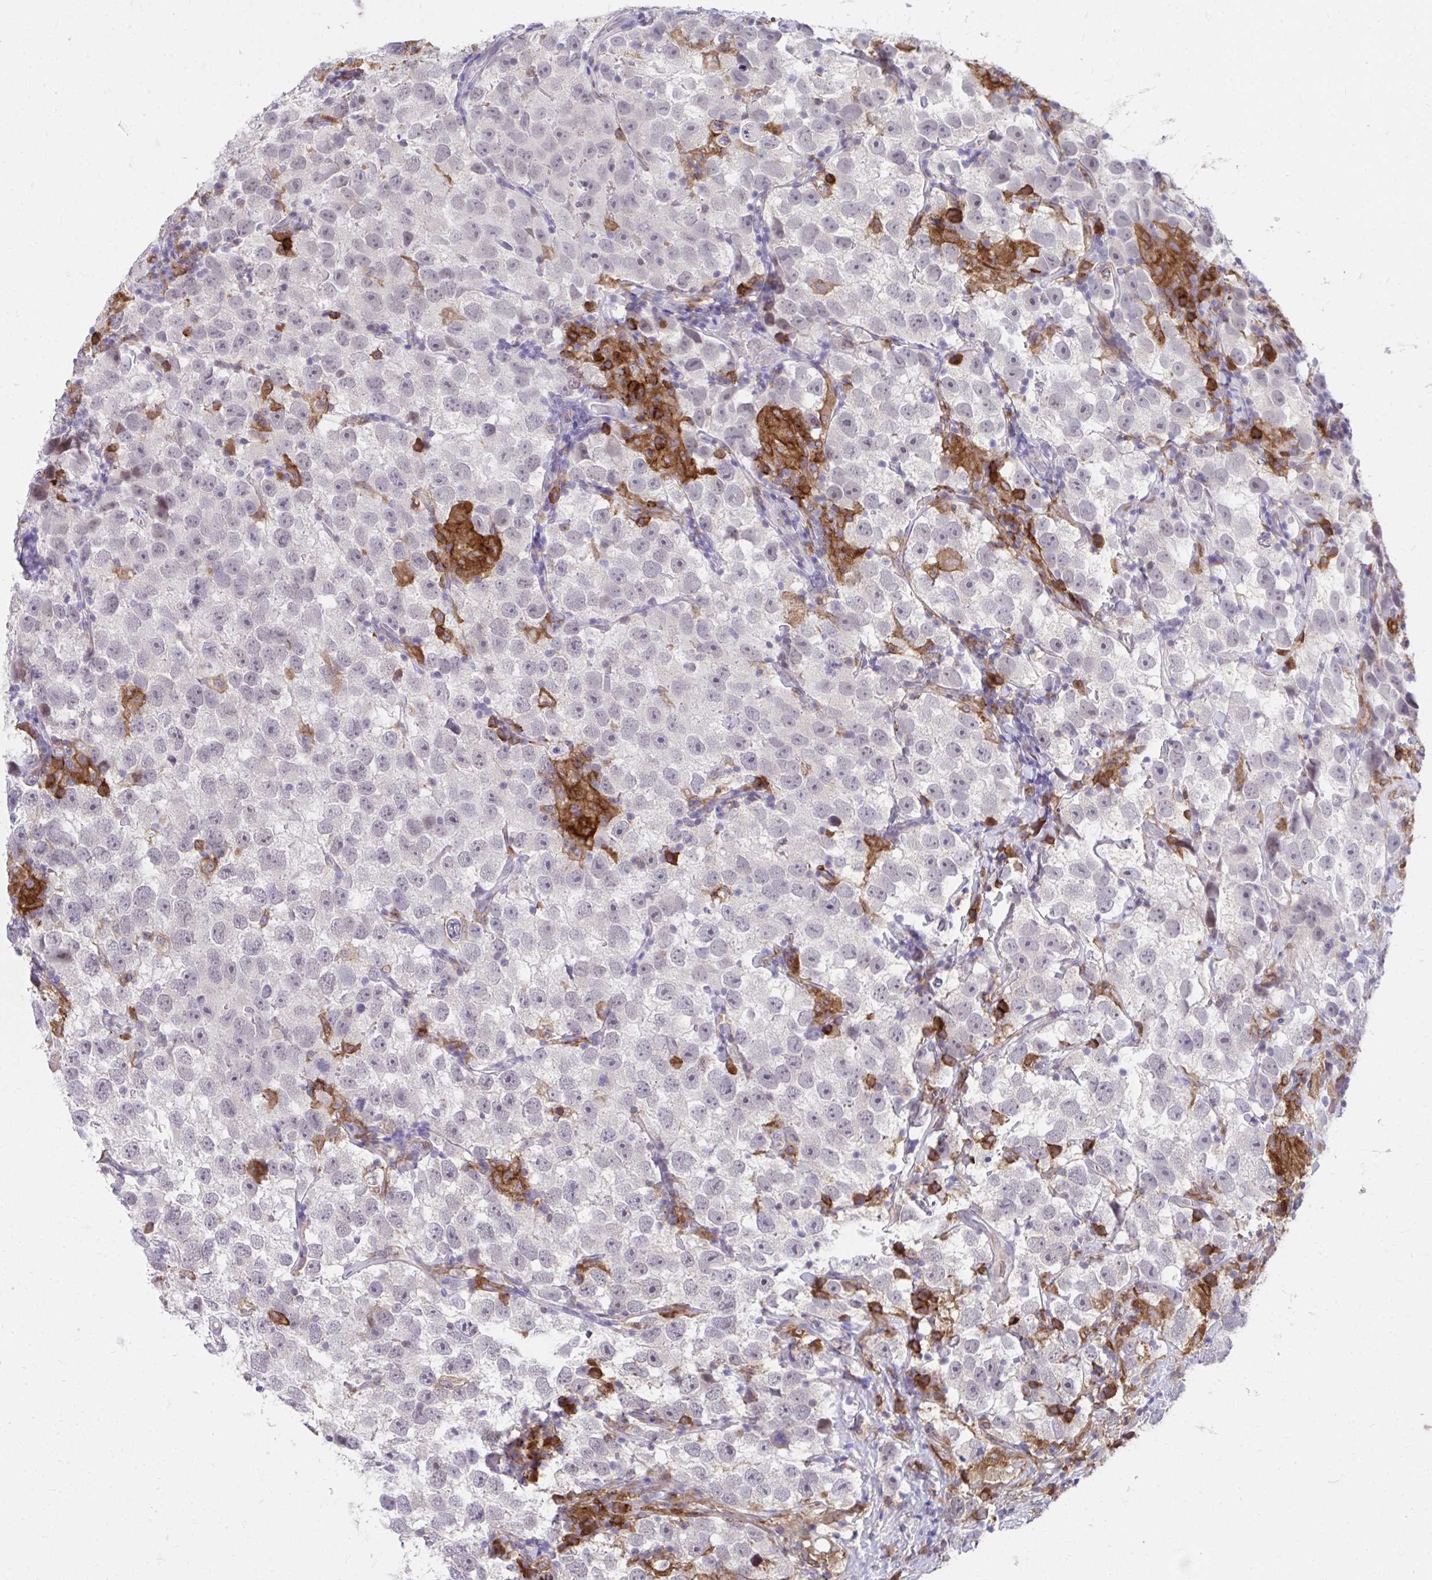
{"staining": {"intensity": "negative", "quantity": "none", "location": "none"}, "tissue": "testis cancer", "cell_type": "Tumor cells", "image_type": "cancer", "snomed": [{"axis": "morphology", "description": "Seminoma, NOS"}, {"axis": "topography", "description": "Testis"}], "caption": "DAB (3,3'-diaminobenzidine) immunohistochemical staining of seminoma (testis) shows no significant expression in tumor cells.", "gene": "SLAMF7", "patient": {"sex": "male", "age": 26}}